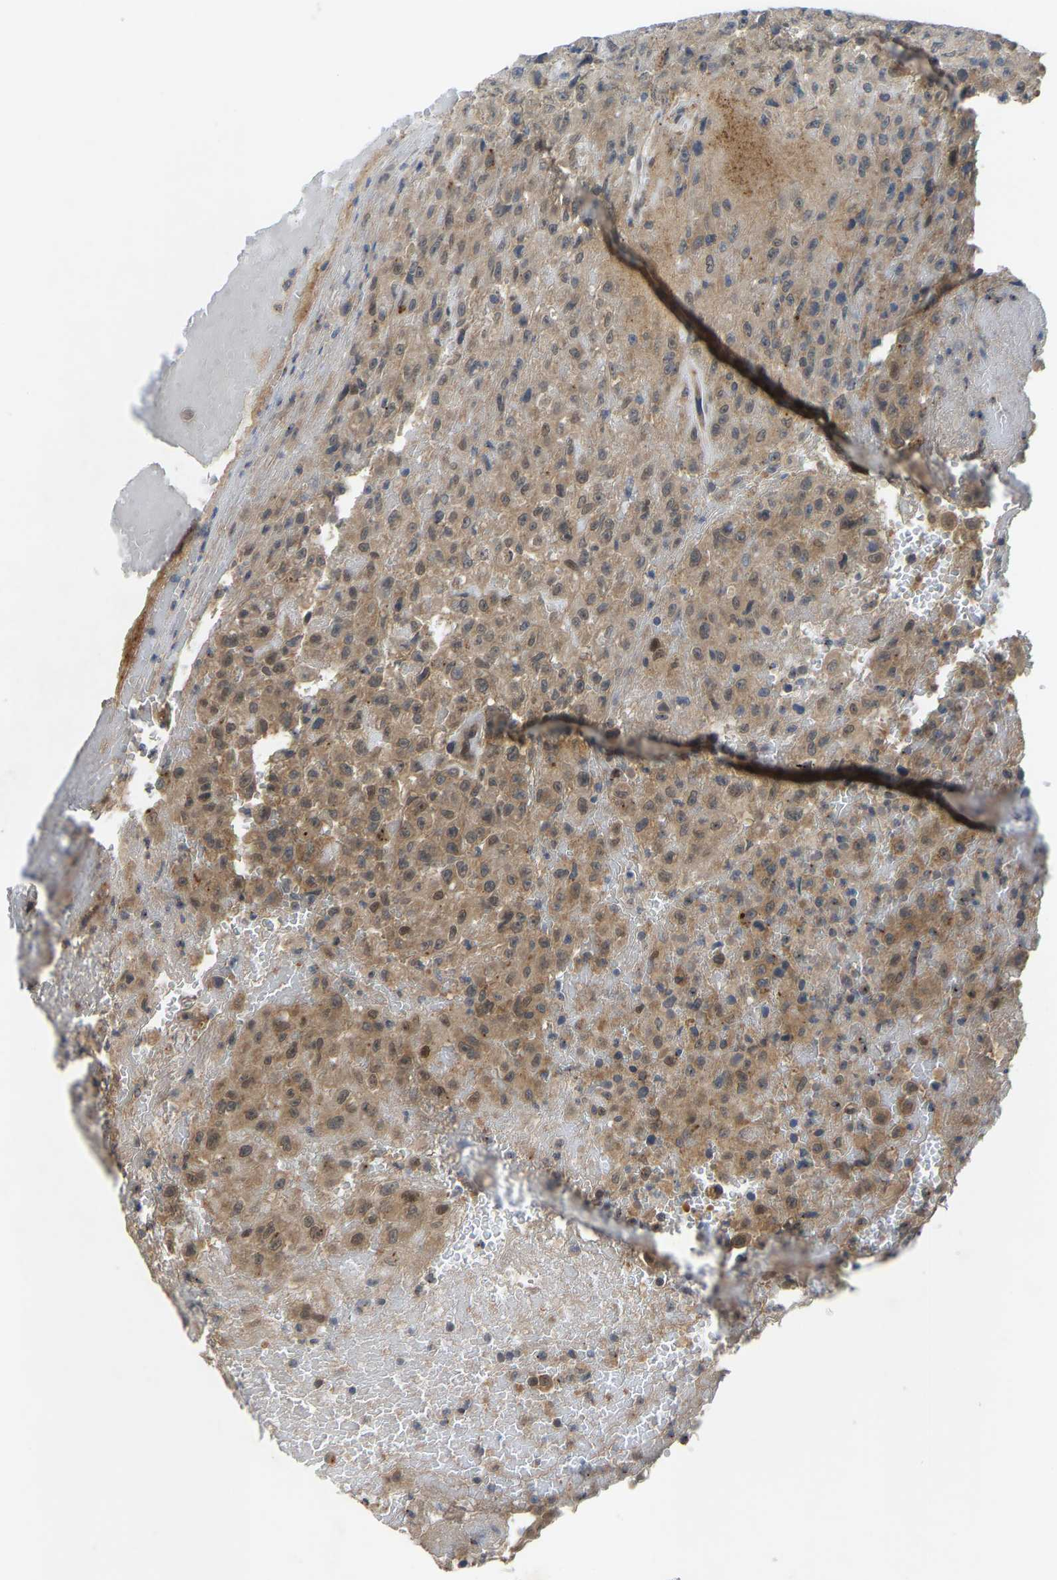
{"staining": {"intensity": "moderate", "quantity": "25%-75%", "location": "cytoplasmic/membranous,nuclear"}, "tissue": "urothelial cancer", "cell_type": "Tumor cells", "image_type": "cancer", "snomed": [{"axis": "morphology", "description": "Urothelial carcinoma, High grade"}, {"axis": "topography", "description": "Urinary bladder"}], "caption": "Protein staining displays moderate cytoplasmic/membranous and nuclear staining in approximately 25%-75% of tumor cells in urothelial cancer. (brown staining indicates protein expression, while blue staining denotes nuclei).", "gene": "ZNF251", "patient": {"sex": "male", "age": 46}}